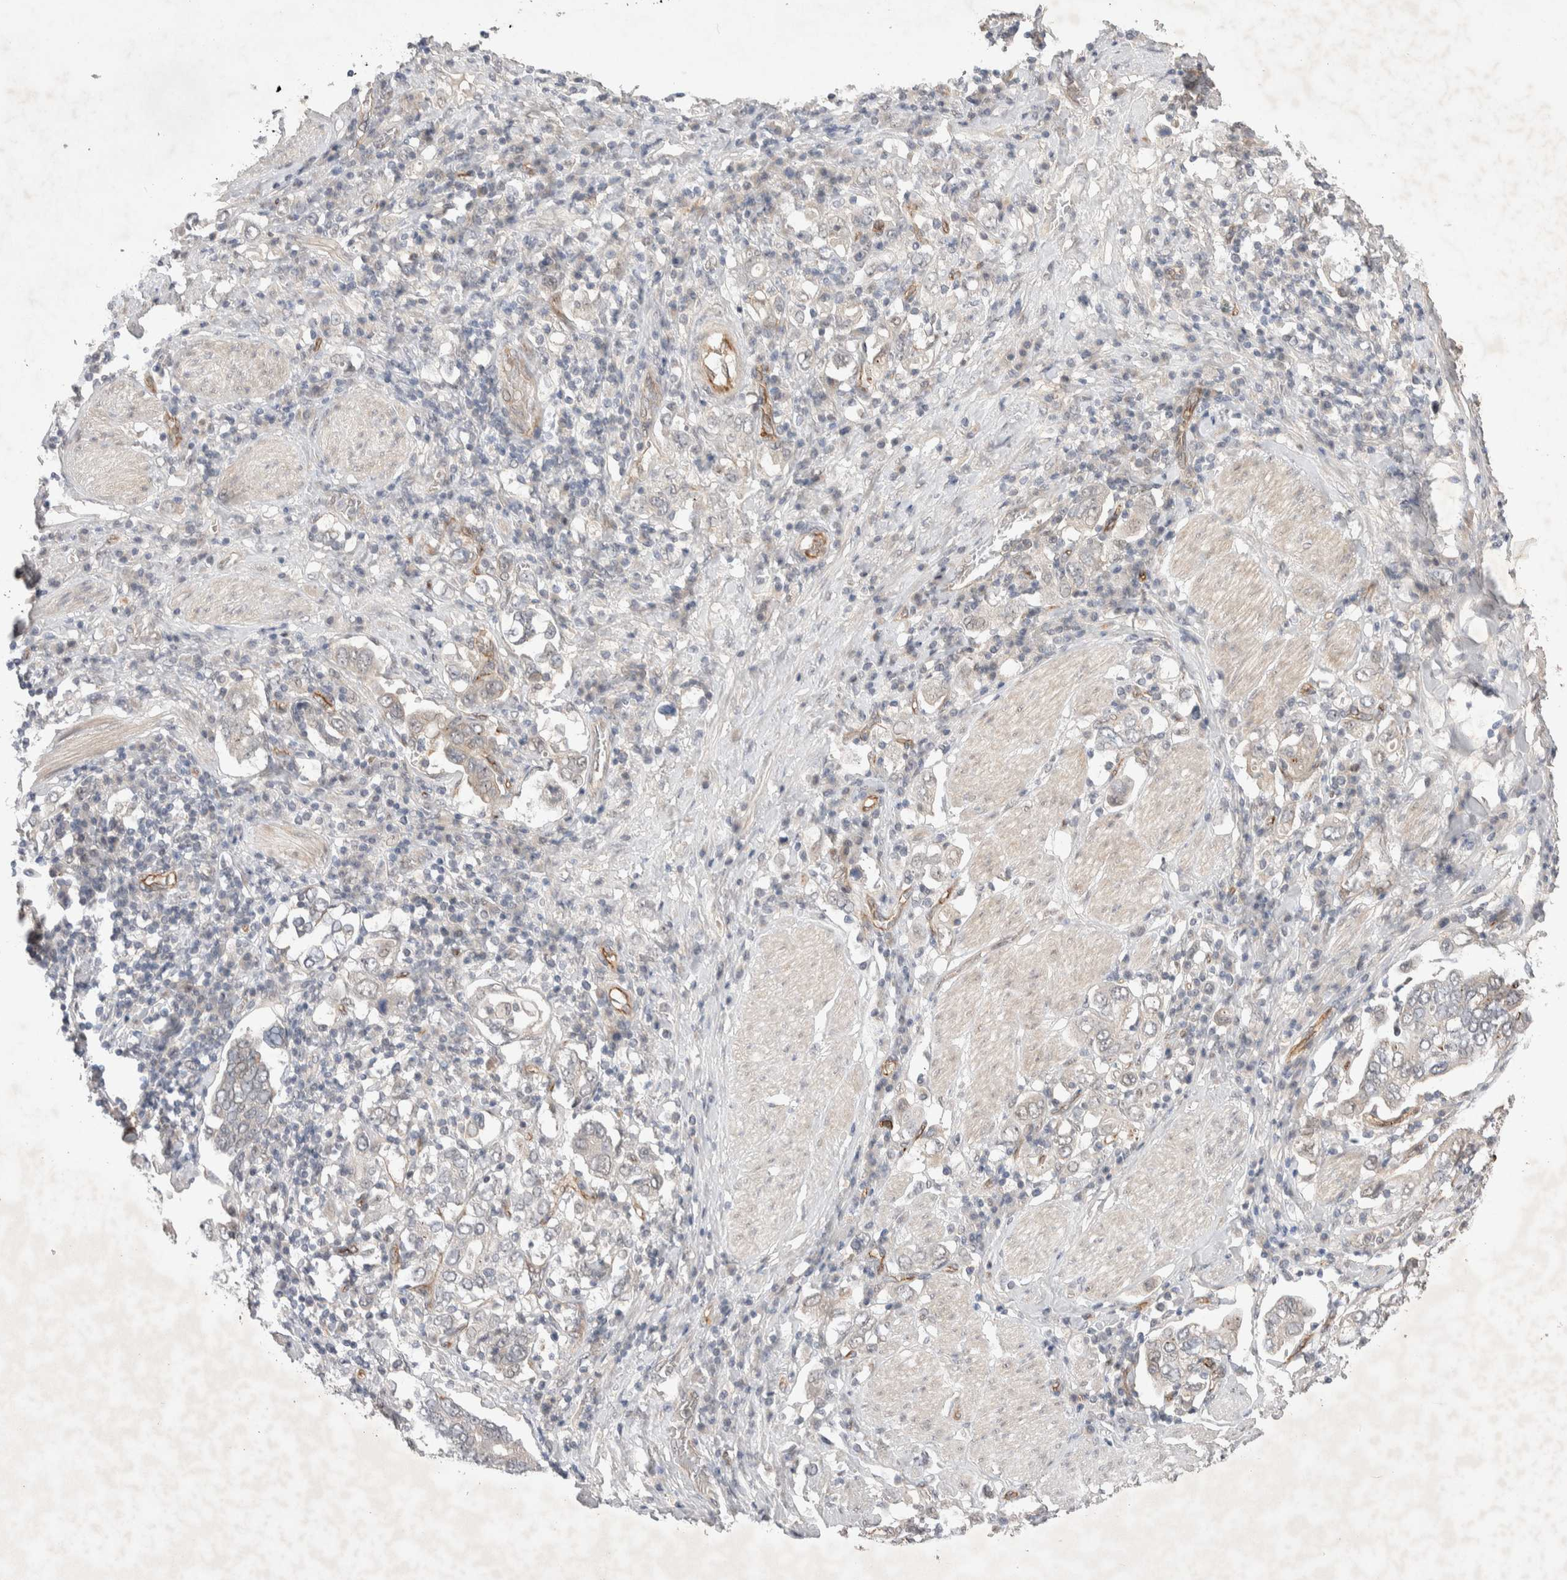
{"staining": {"intensity": "negative", "quantity": "none", "location": "none"}, "tissue": "stomach cancer", "cell_type": "Tumor cells", "image_type": "cancer", "snomed": [{"axis": "morphology", "description": "Adenocarcinoma, NOS"}, {"axis": "topography", "description": "Stomach, upper"}], "caption": "A micrograph of human stomach cancer (adenocarcinoma) is negative for staining in tumor cells.", "gene": "ZNF704", "patient": {"sex": "male", "age": 62}}